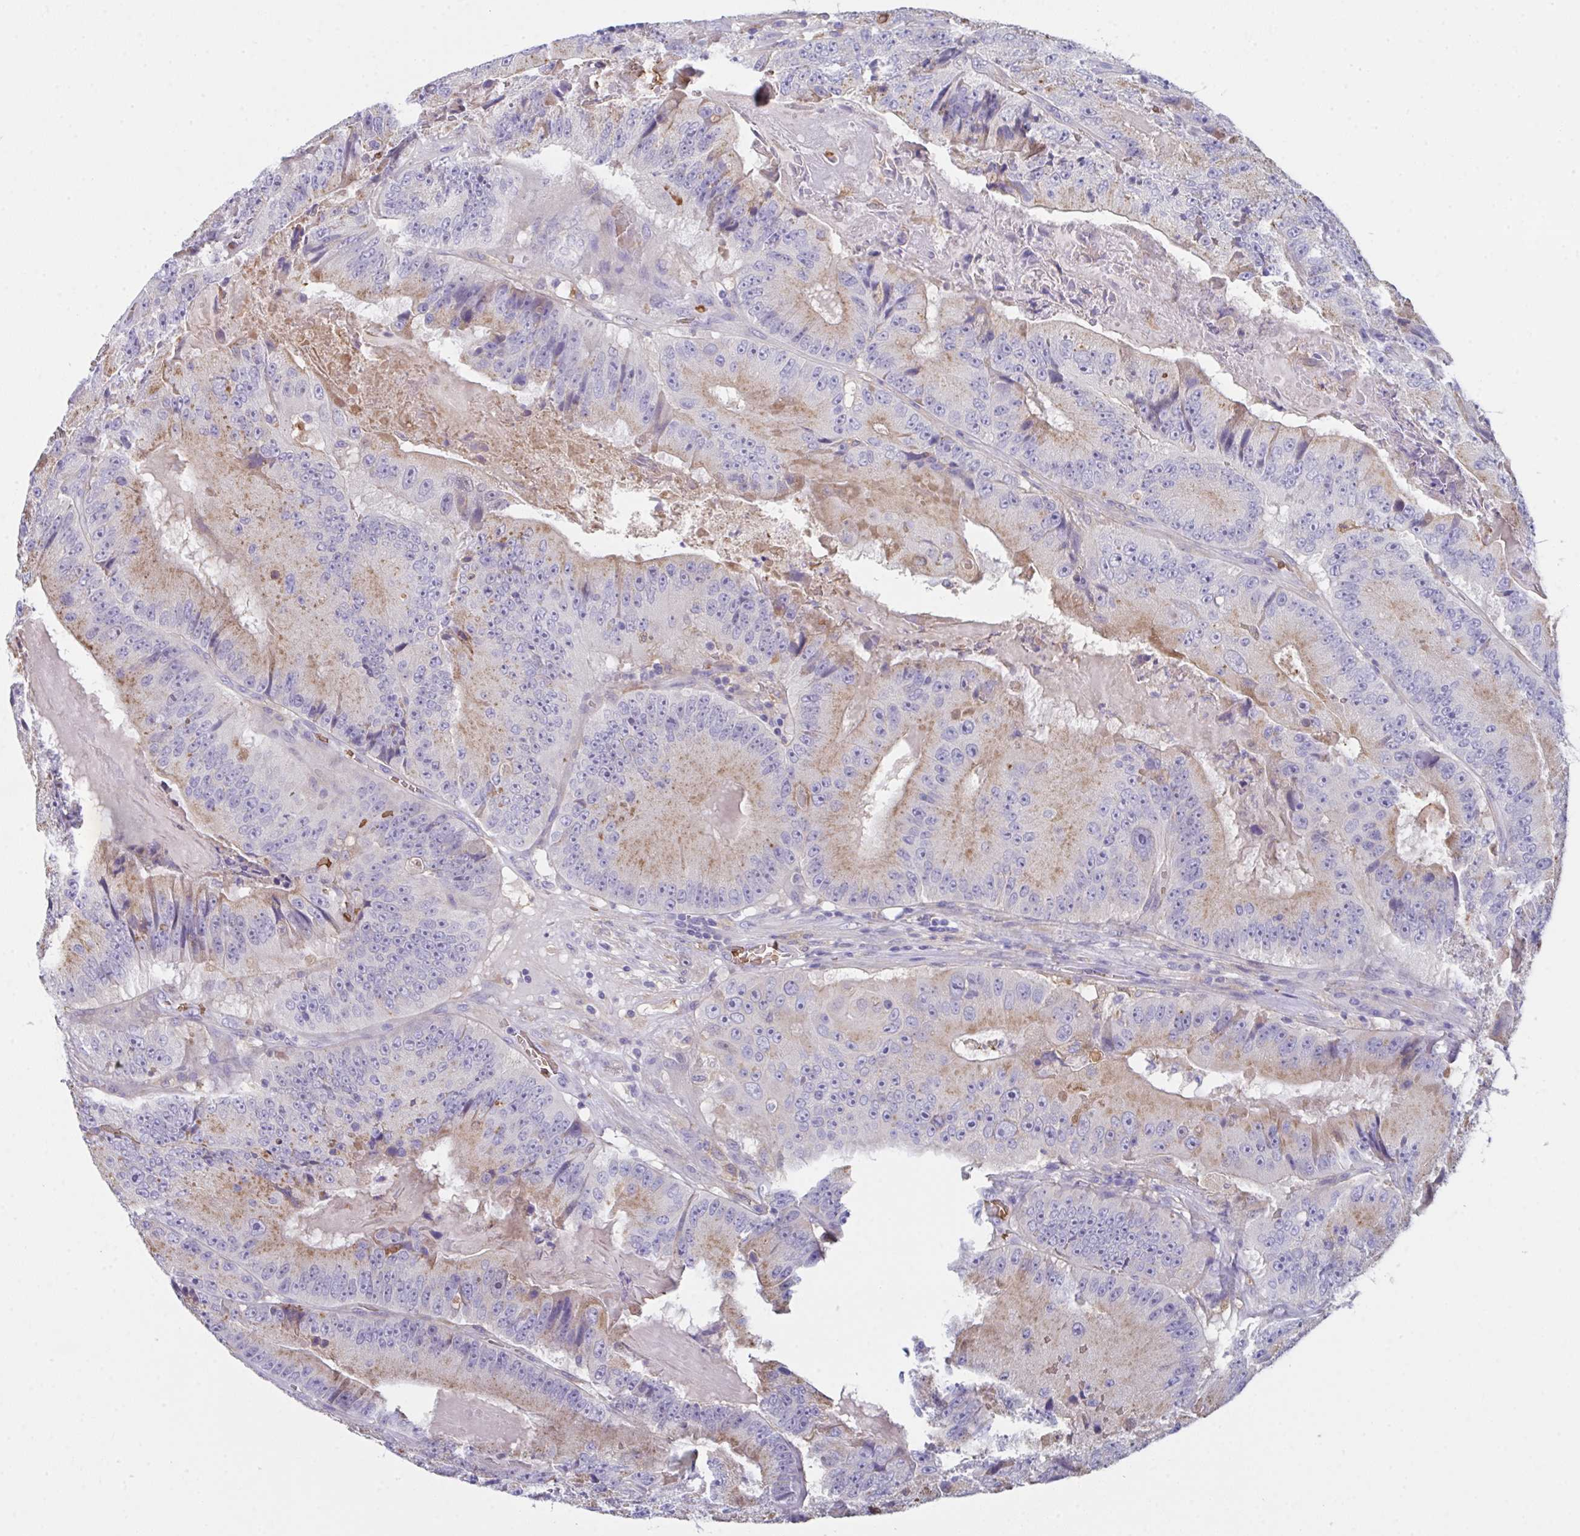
{"staining": {"intensity": "weak", "quantity": "25%-75%", "location": "cytoplasmic/membranous"}, "tissue": "colorectal cancer", "cell_type": "Tumor cells", "image_type": "cancer", "snomed": [{"axis": "morphology", "description": "Adenocarcinoma, NOS"}, {"axis": "topography", "description": "Colon"}], "caption": "Approximately 25%-75% of tumor cells in human colorectal adenocarcinoma display weak cytoplasmic/membranous protein expression as visualized by brown immunohistochemical staining.", "gene": "TFAP2C", "patient": {"sex": "female", "age": 86}}